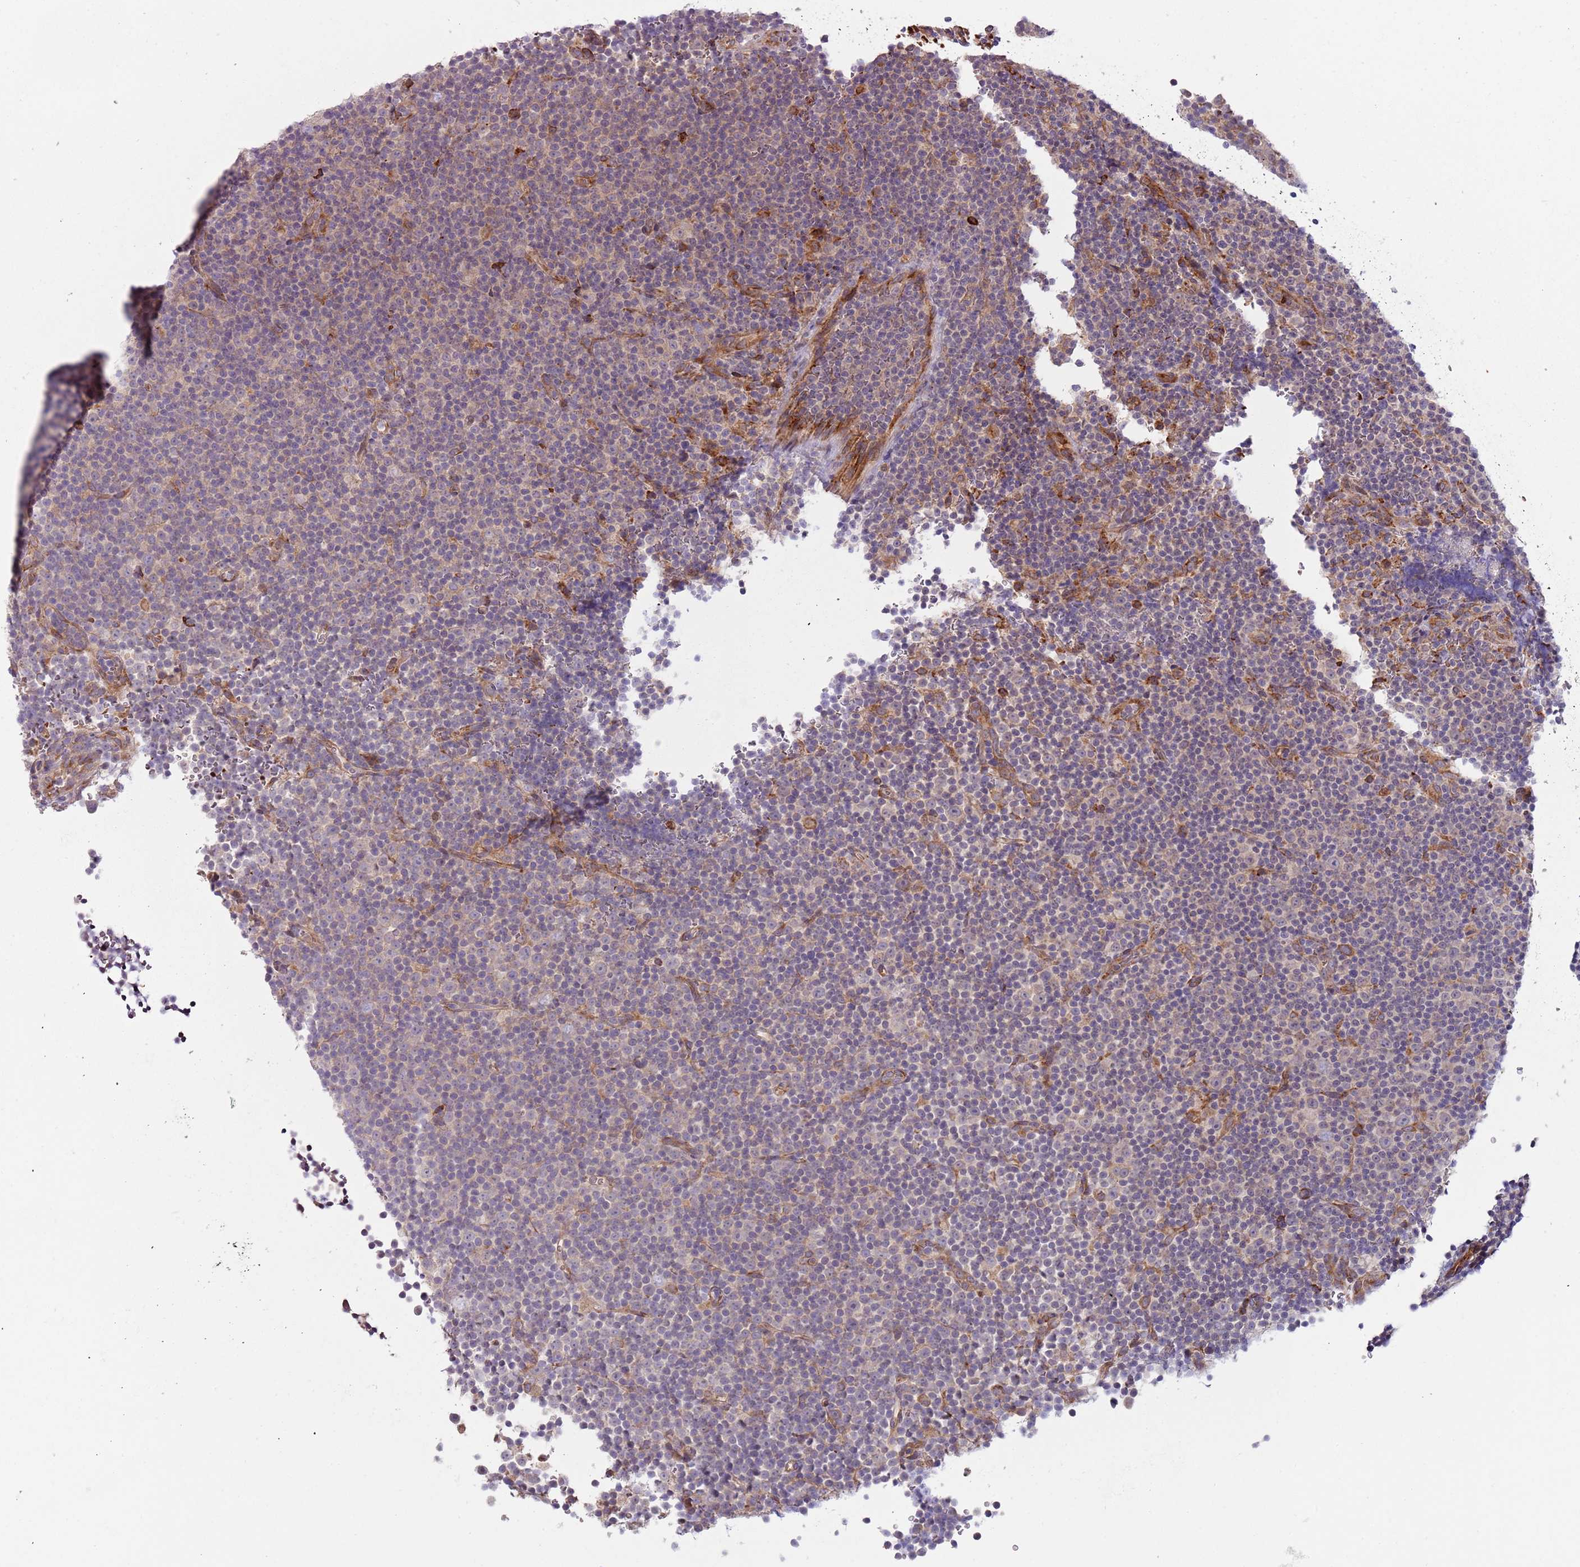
{"staining": {"intensity": "weak", "quantity": "<25%", "location": "cytoplasmic/membranous"}, "tissue": "lymphoma", "cell_type": "Tumor cells", "image_type": "cancer", "snomed": [{"axis": "morphology", "description": "Malignant lymphoma, non-Hodgkin's type, Low grade"}, {"axis": "topography", "description": "Lymph node"}], "caption": "Tumor cells show no significant expression in lymphoma.", "gene": "VWCE", "patient": {"sex": "female", "age": 67}}